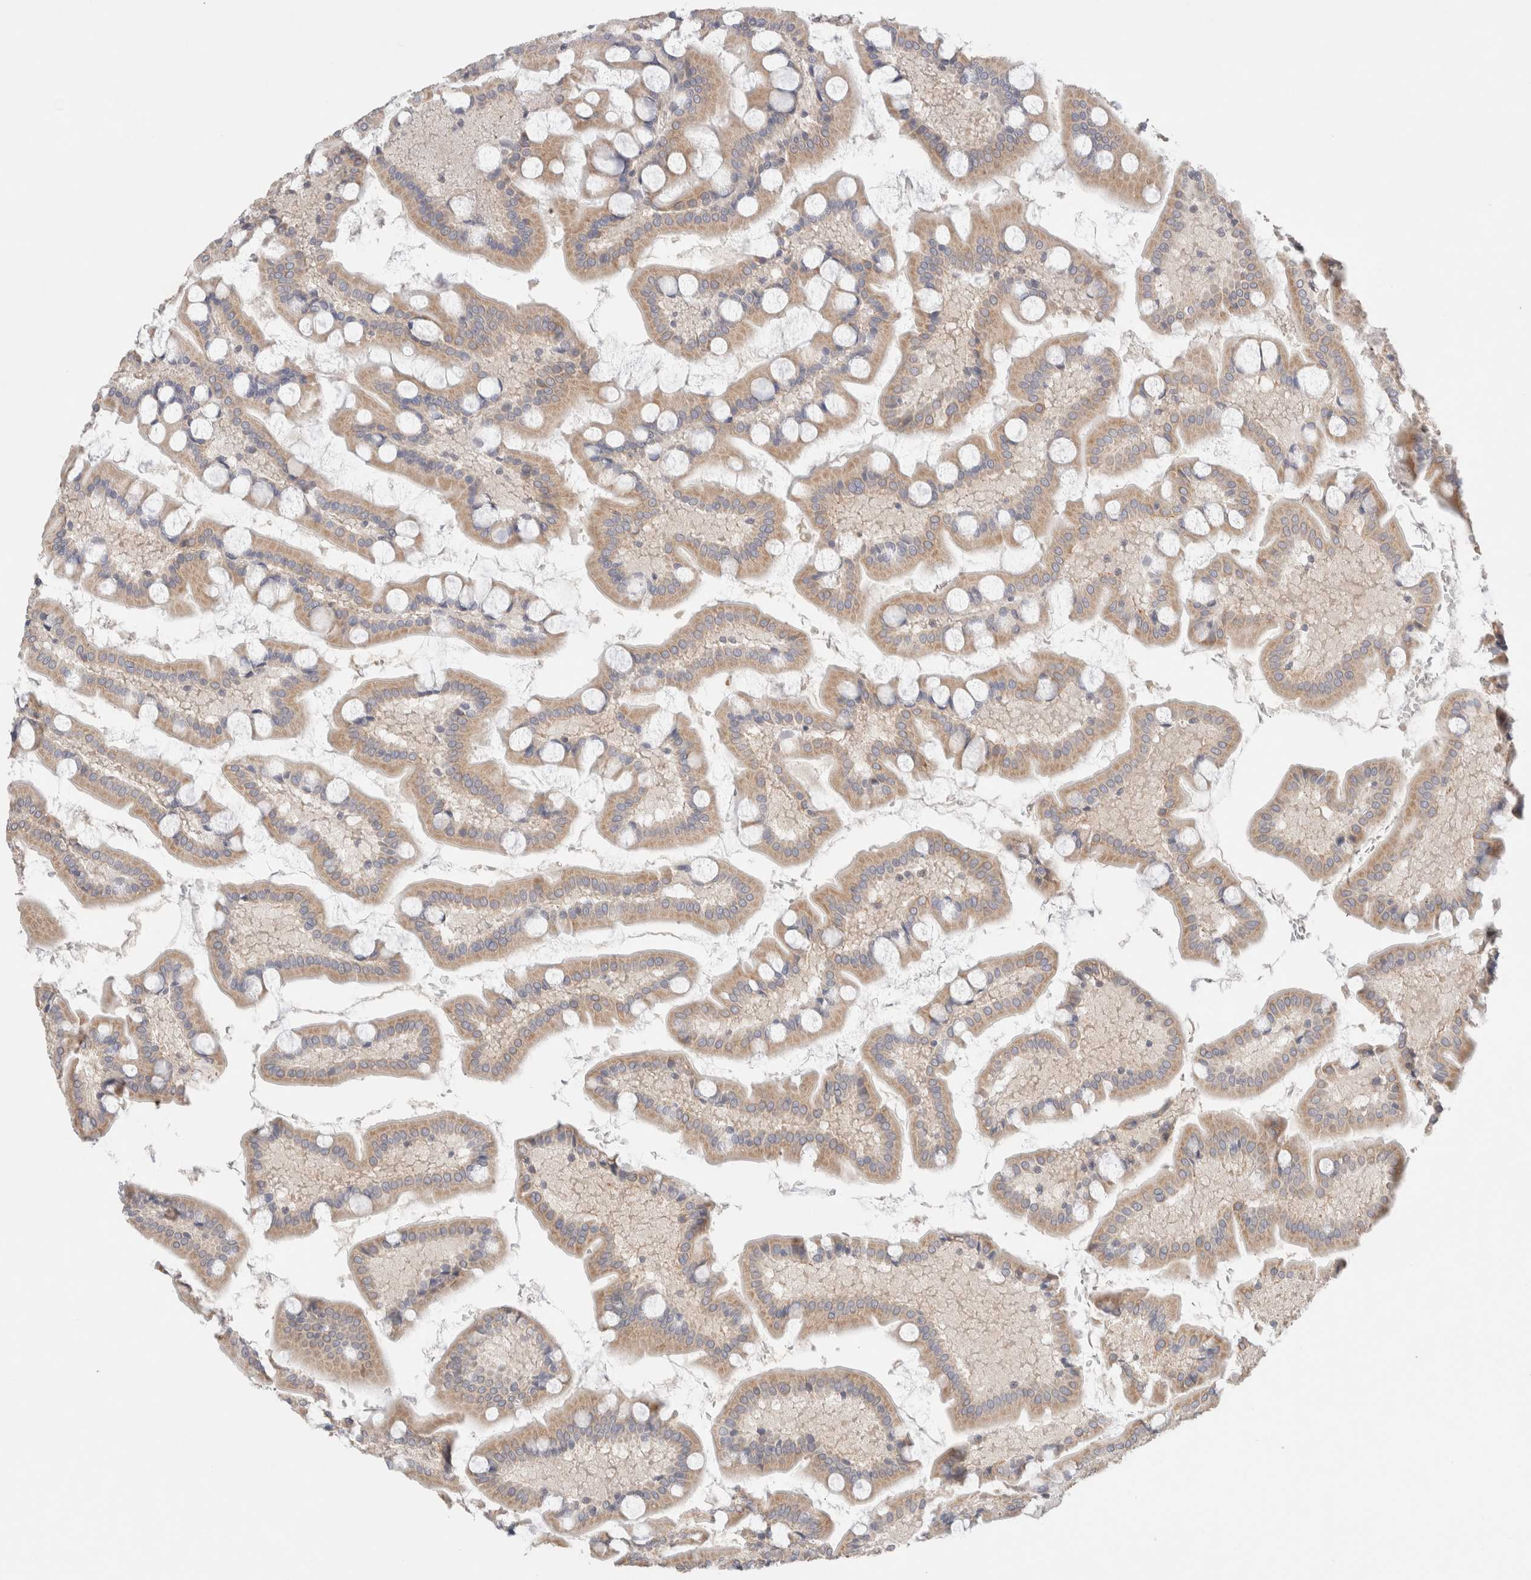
{"staining": {"intensity": "moderate", "quantity": ">75%", "location": "cytoplasmic/membranous"}, "tissue": "small intestine", "cell_type": "Glandular cells", "image_type": "normal", "snomed": [{"axis": "morphology", "description": "Normal tissue, NOS"}, {"axis": "topography", "description": "Small intestine"}], "caption": "IHC photomicrograph of normal small intestine stained for a protein (brown), which shows medium levels of moderate cytoplasmic/membranous positivity in approximately >75% of glandular cells.", "gene": "ERI3", "patient": {"sex": "male", "age": 41}}